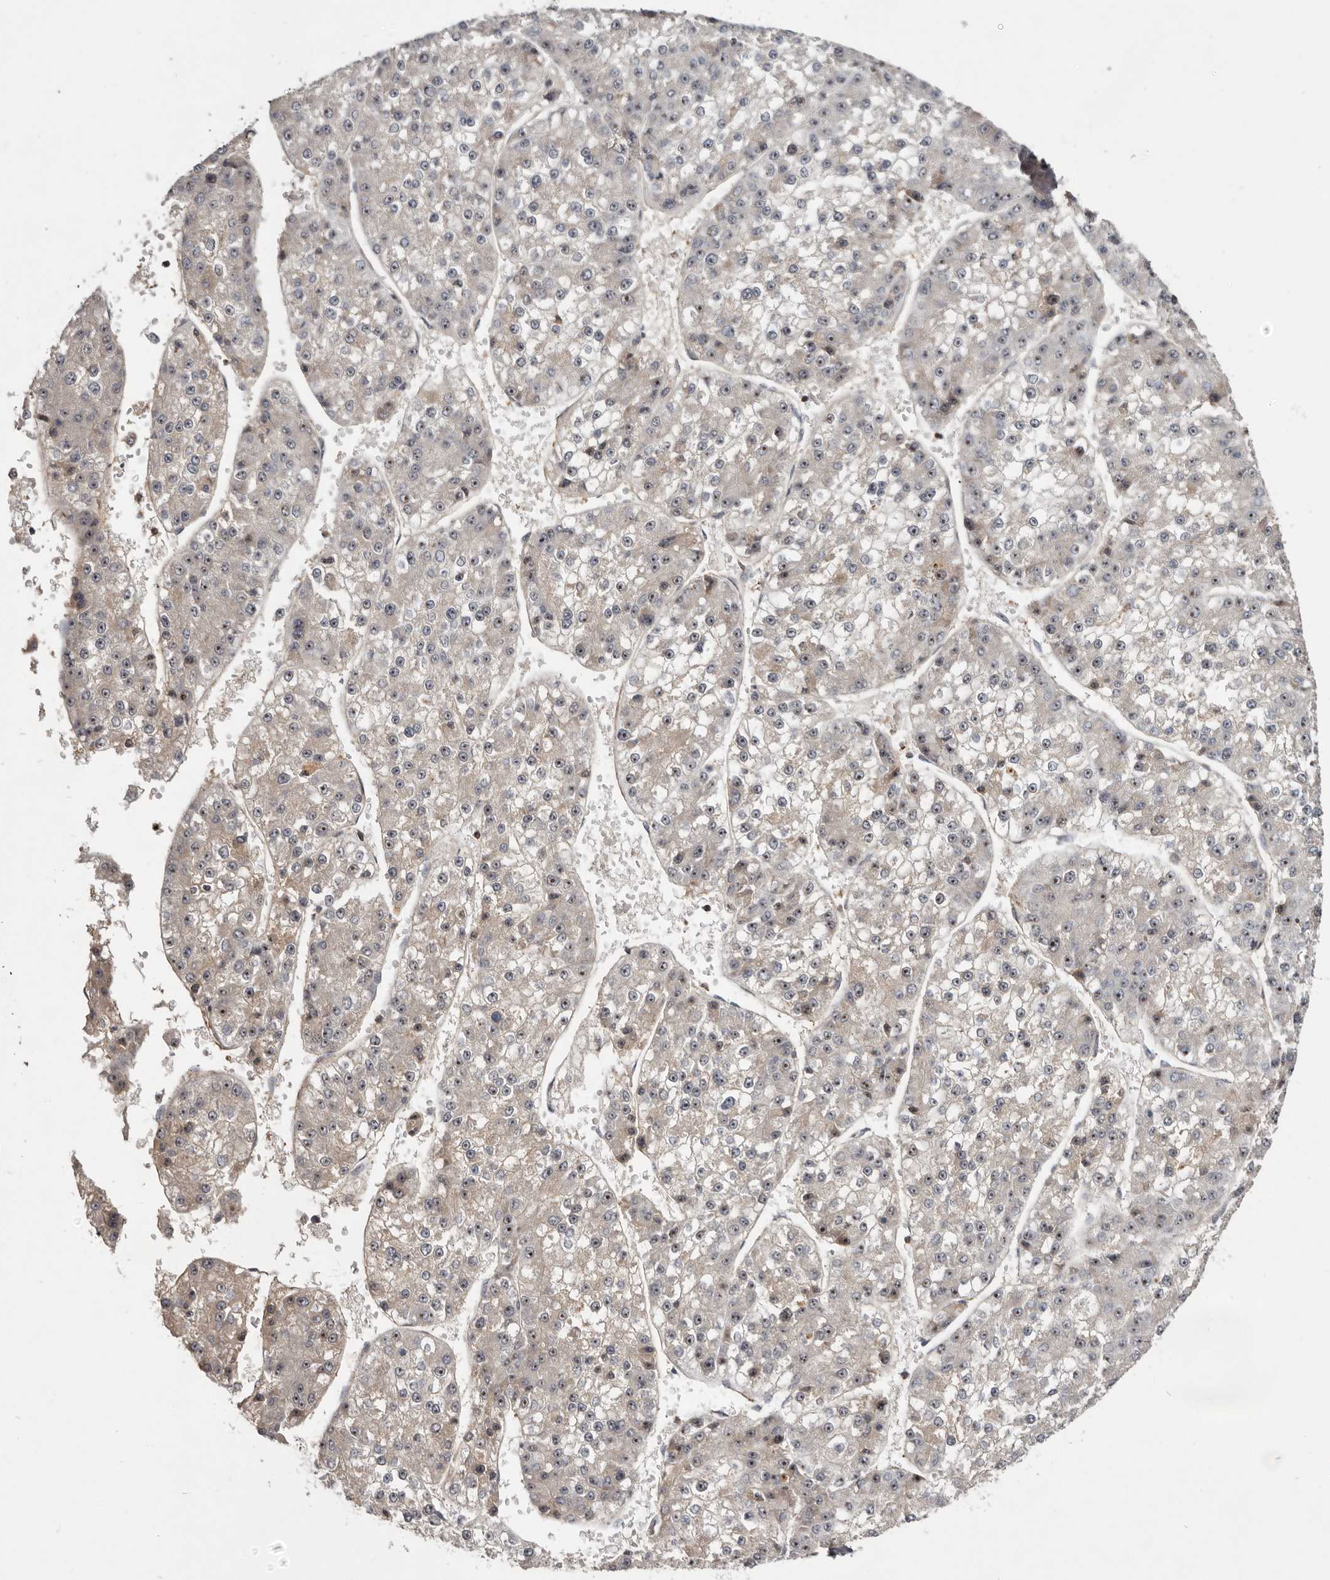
{"staining": {"intensity": "weak", "quantity": "25%-75%", "location": "nuclear"}, "tissue": "liver cancer", "cell_type": "Tumor cells", "image_type": "cancer", "snomed": [{"axis": "morphology", "description": "Carcinoma, Hepatocellular, NOS"}, {"axis": "topography", "description": "Liver"}], "caption": "Liver hepatocellular carcinoma was stained to show a protein in brown. There is low levels of weak nuclear expression in about 25%-75% of tumor cells.", "gene": "TTC39A", "patient": {"sex": "female", "age": 73}}